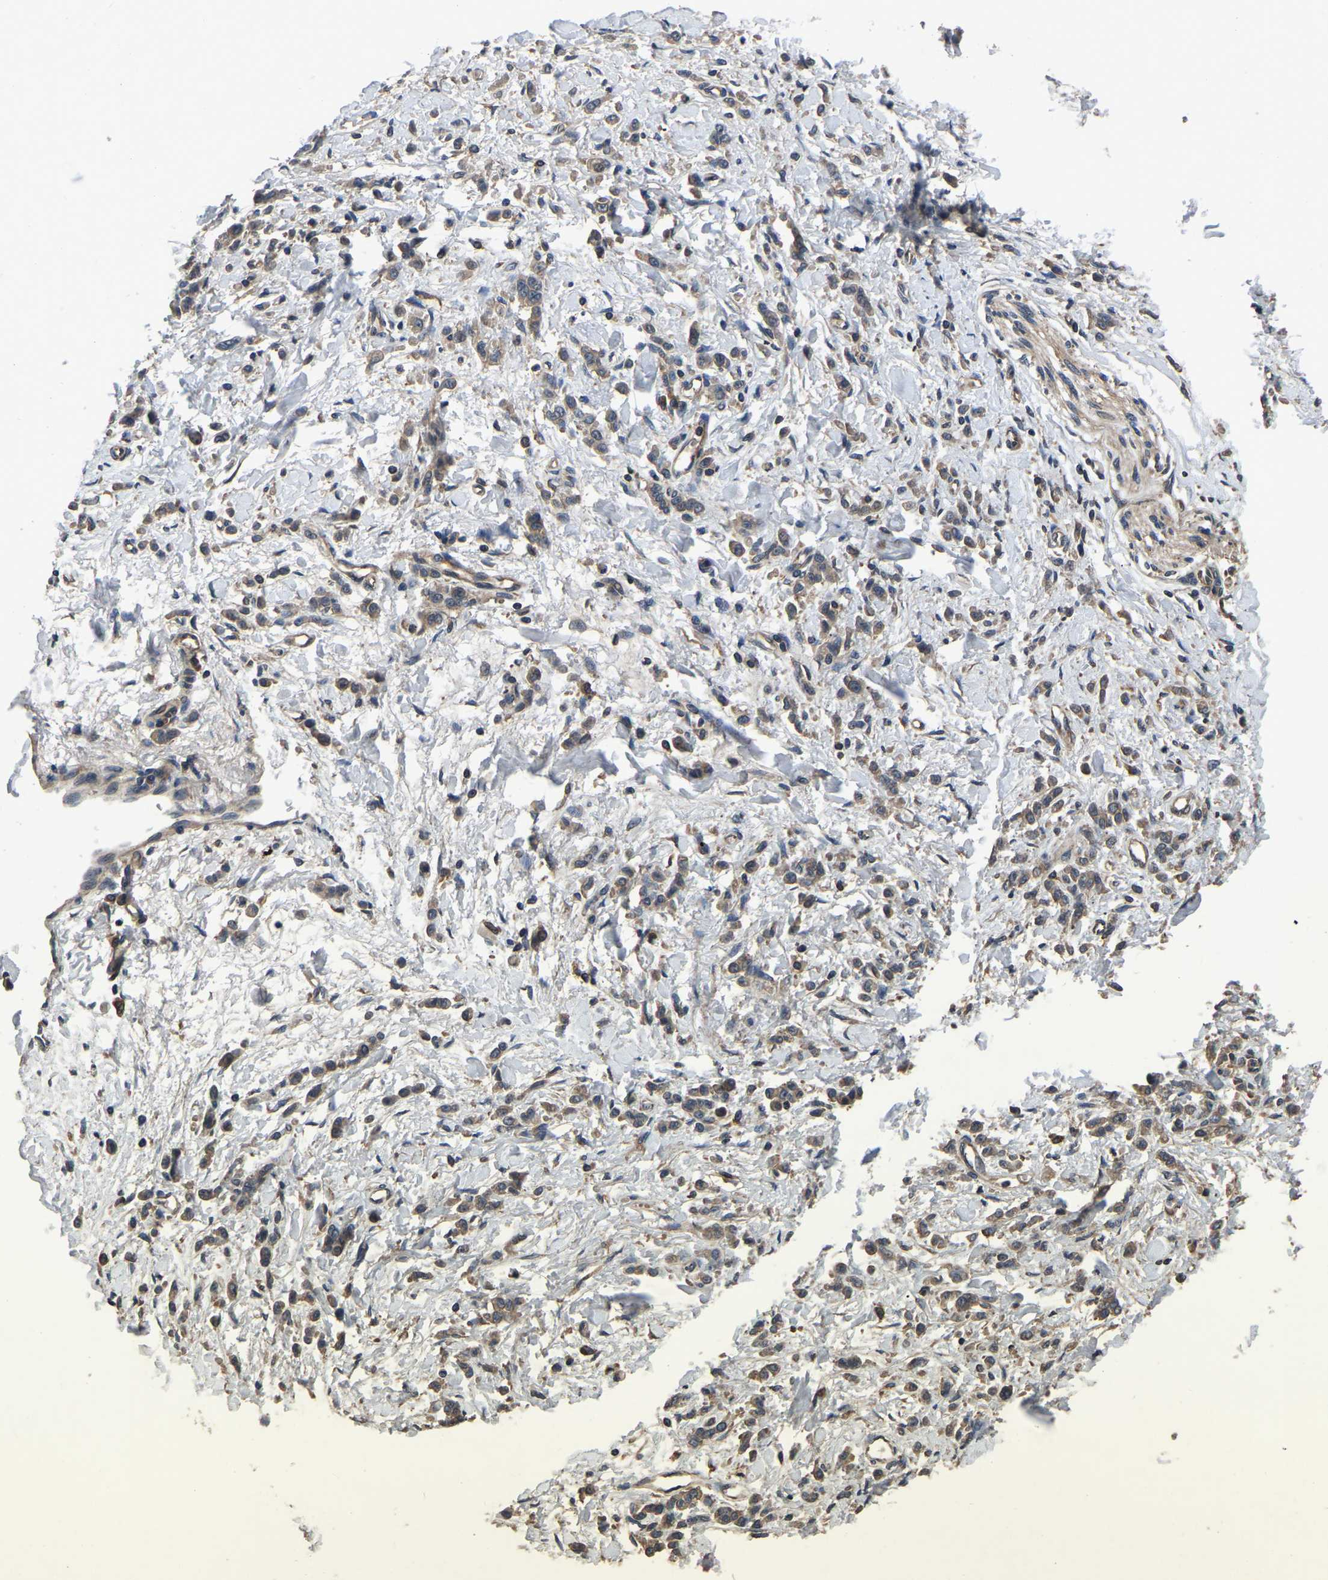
{"staining": {"intensity": "moderate", "quantity": ">75%", "location": "cytoplasmic/membranous"}, "tissue": "stomach cancer", "cell_type": "Tumor cells", "image_type": "cancer", "snomed": [{"axis": "morphology", "description": "Normal tissue, NOS"}, {"axis": "morphology", "description": "Adenocarcinoma, NOS"}, {"axis": "topography", "description": "Stomach"}], "caption": "High-power microscopy captured an immunohistochemistry histopathology image of stomach cancer, revealing moderate cytoplasmic/membranous staining in about >75% of tumor cells. Nuclei are stained in blue.", "gene": "CRYZL1", "patient": {"sex": "male", "age": 82}}